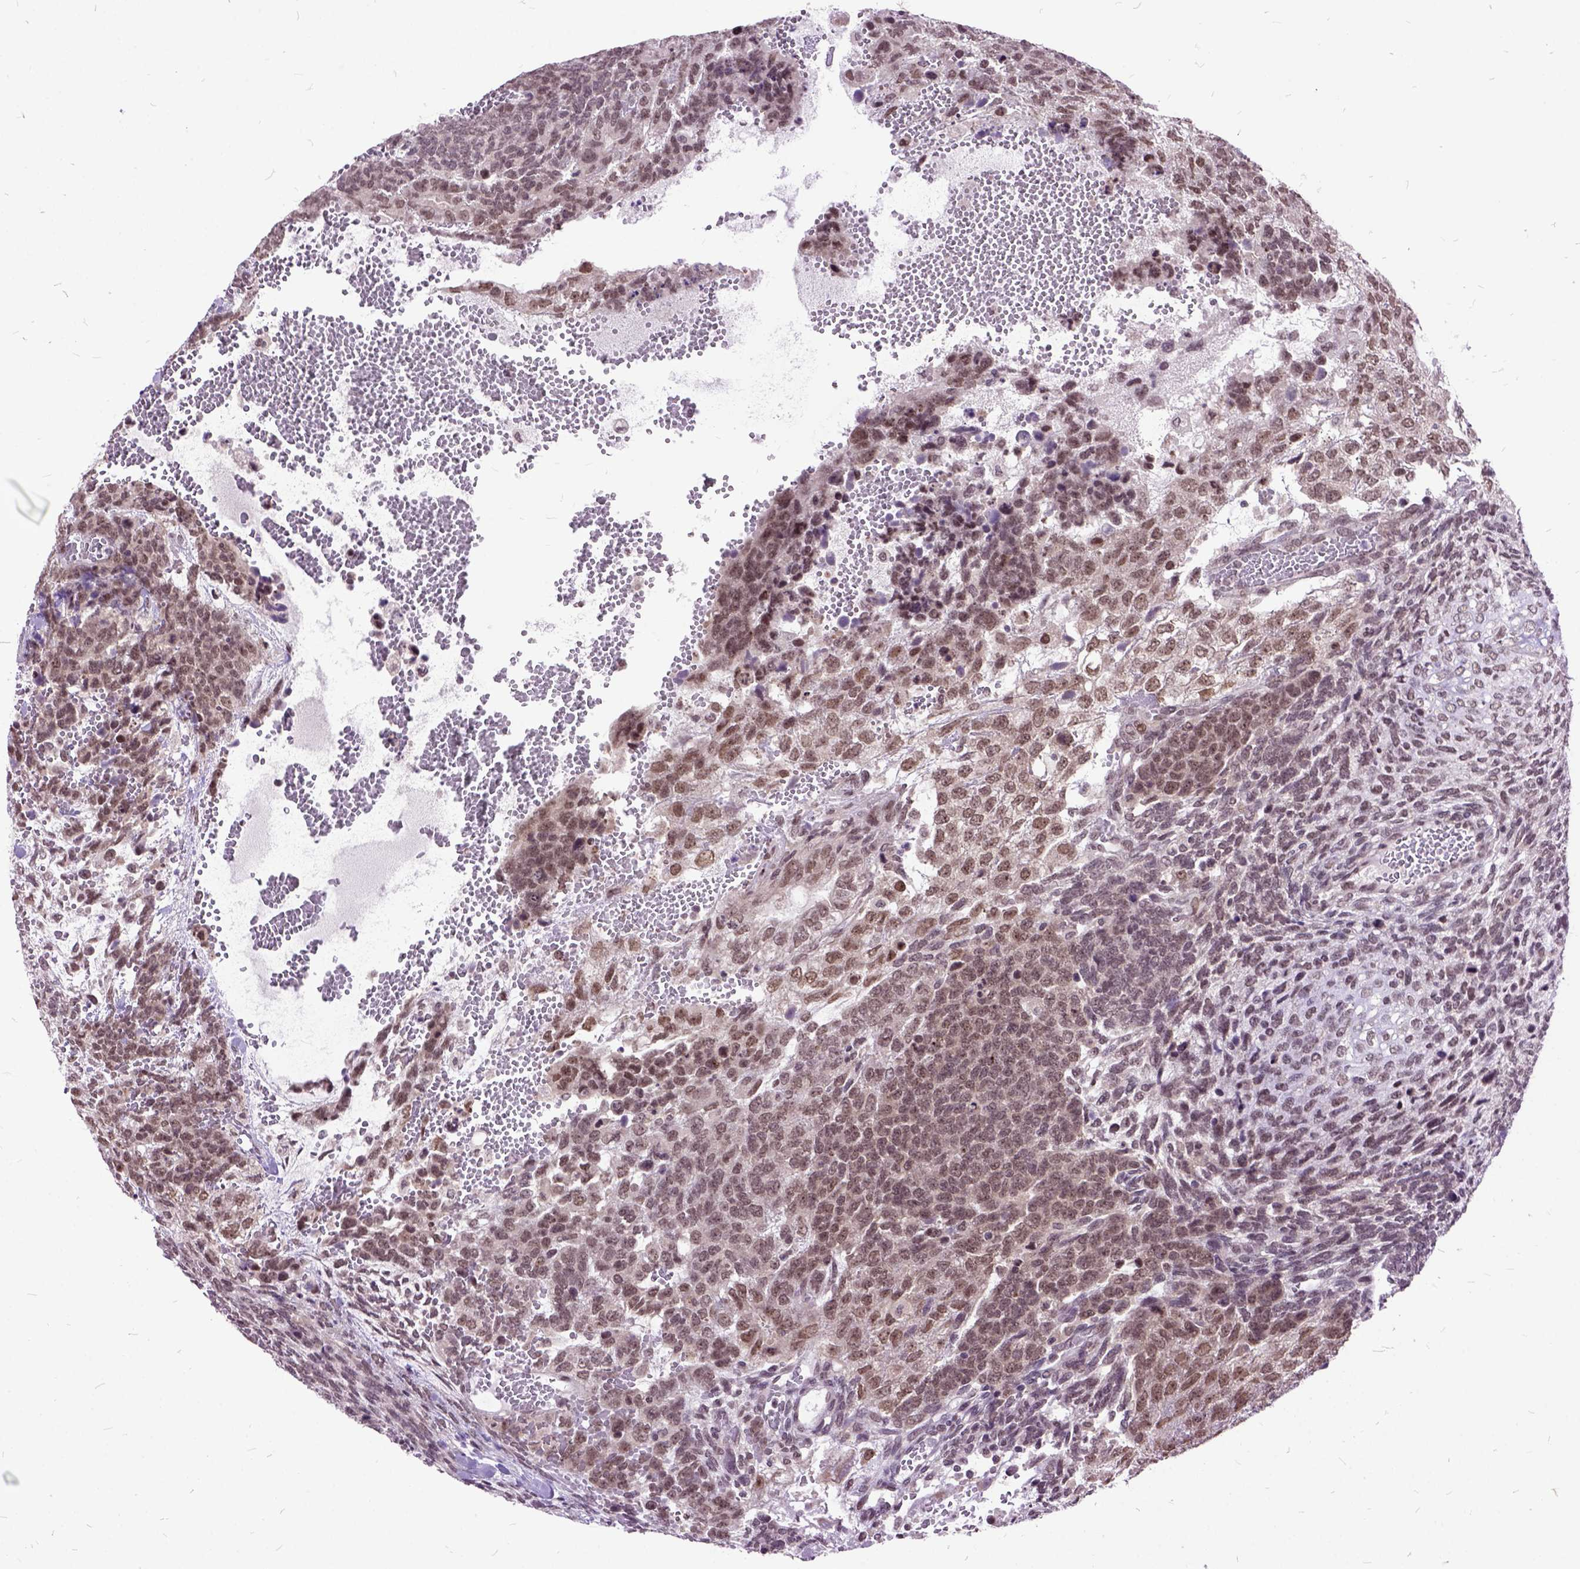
{"staining": {"intensity": "moderate", "quantity": ">75%", "location": "nuclear"}, "tissue": "testis cancer", "cell_type": "Tumor cells", "image_type": "cancer", "snomed": [{"axis": "morphology", "description": "Normal tissue, NOS"}, {"axis": "morphology", "description": "Carcinoma, Embryonal, NOS"}, {"axis": "topography", "description": "Testis"}, {"axis": "topography", "description": "Epididymis"}], "caption": "Testis cancer (embryonal carcinoma) stained with a protein marker reveals moderate staining in tumor cells.", "gene": "ORC5", "patient": {"sex": "male", "age": 23}}